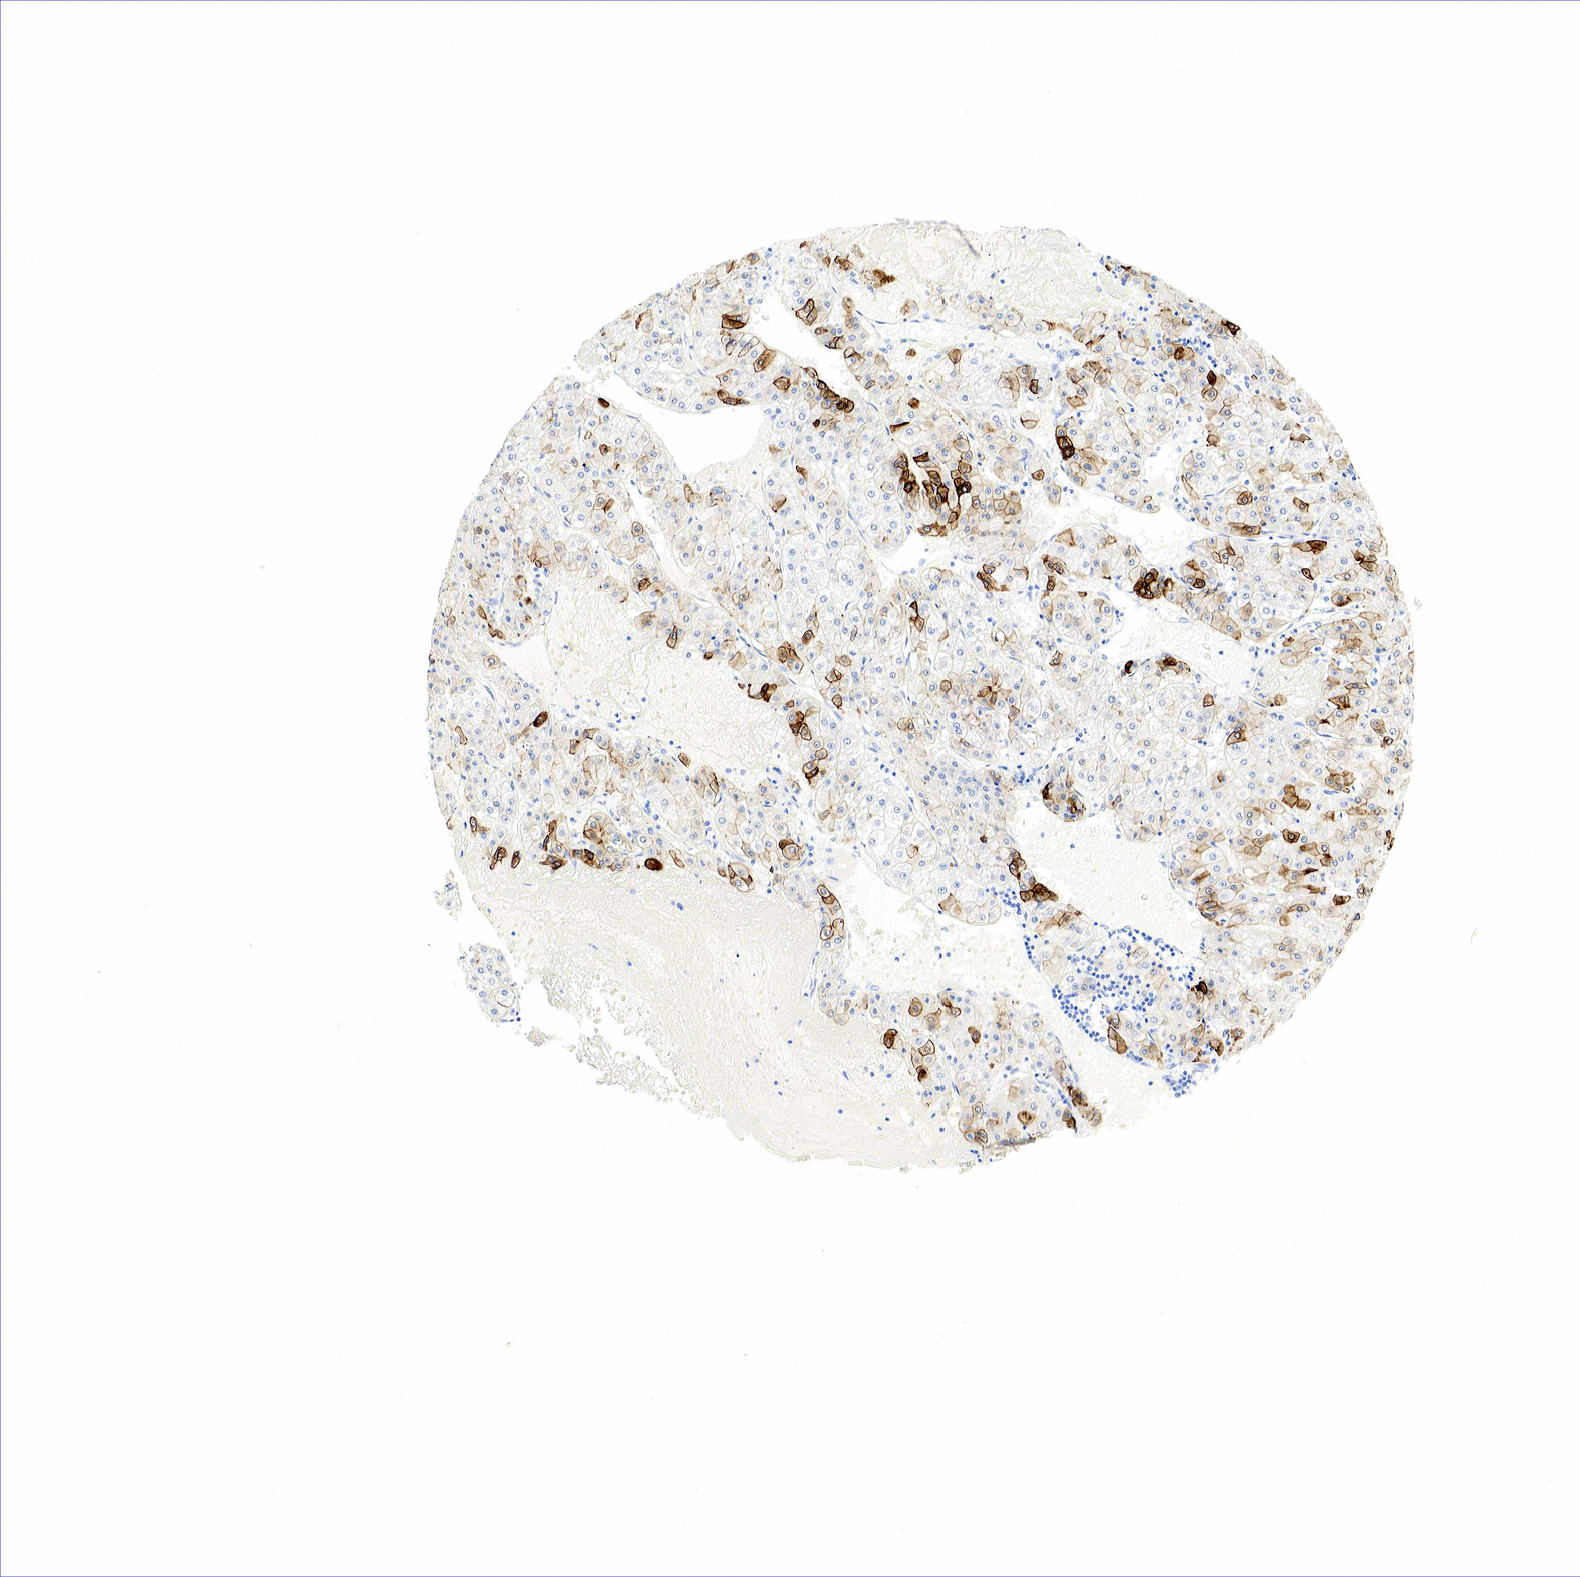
{"staining": {"intensity": "moderate", "quantity": "25%-75%", "location": "cytoplasmic/membranous"}, "tissue": "liver cancer", "cell_type": "Tumor cells", "image_type": "cancer", "snomed": [{"axis": "morphology", "description": "Carcinoma, Hepatocellular, NOS"}, {"axis": "topography", "description": "Liver"}], "caption": "Immunohistochemical staining of human liver hepatocellular carcinoma demonstrates moderate cytoplasmic/membranous protein staining in about 25%-75% of tumor cells. (DAB (3,3'-diaminobenzidine) = brown stain, brightfield microscopy at high magnification).", "gene": "KRT18", "patient": {"sex": "female", "age": 52}}